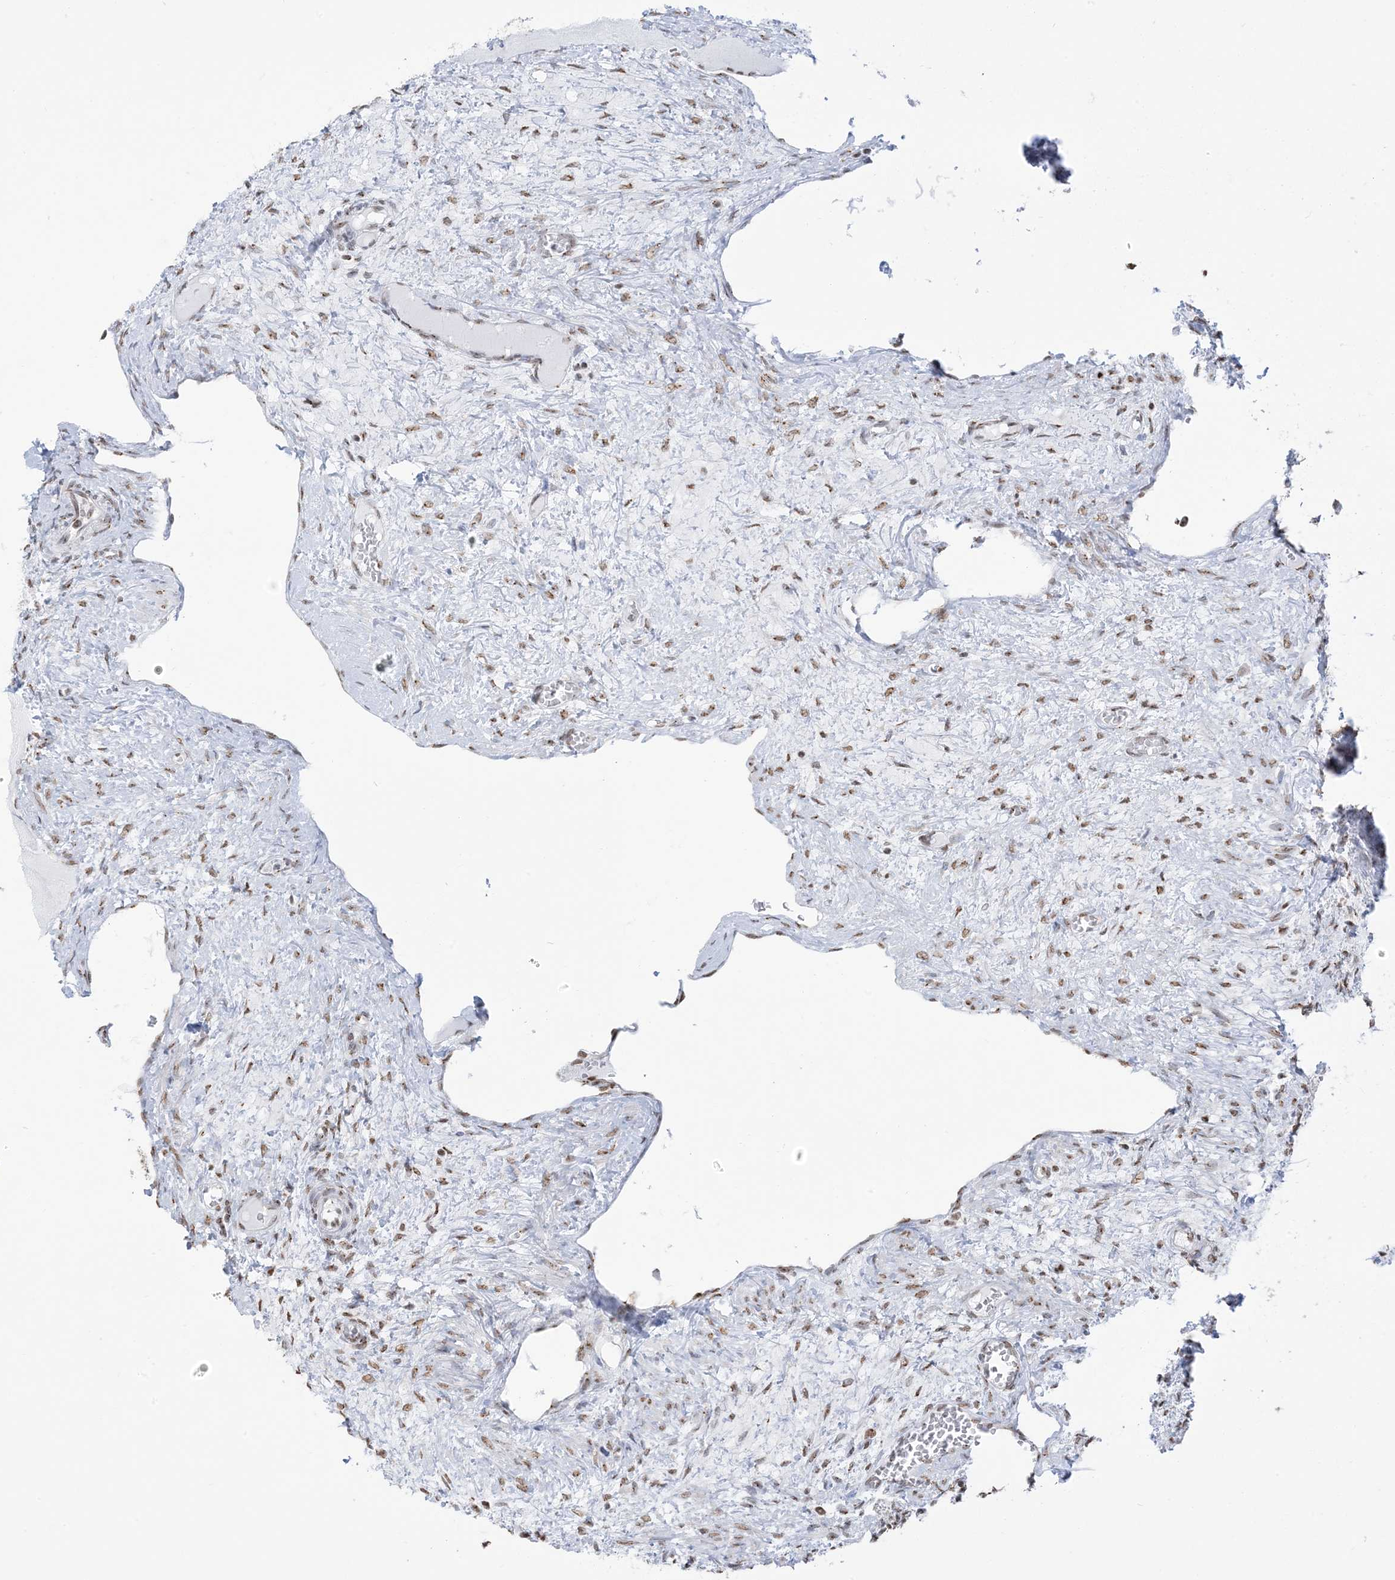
{"staining": {"intensity": "moderate", "quantity": "25%-75%", "location": "cytoplasmic/membranous,nuclear"}, "tissue": "ovary", "cell_type": "Ovarian stroma cells", "image_type": "normal", "snomed": [{"axis": "morphology", "description": "Normal tissue, NOS"}, {"axis": "topography", "description": "Ovary"}], "caption": "High-power microscopy captured an immunohistochemistry (IHC) photomicrograph of unremarkable ovary, revealing moderate cytoplasmic/membranous,nuclear expression in approximately 25%-75% of ovarian stroma cells.", "gene": "GPR107", "patient": {"sex": "female", "age": 27}}